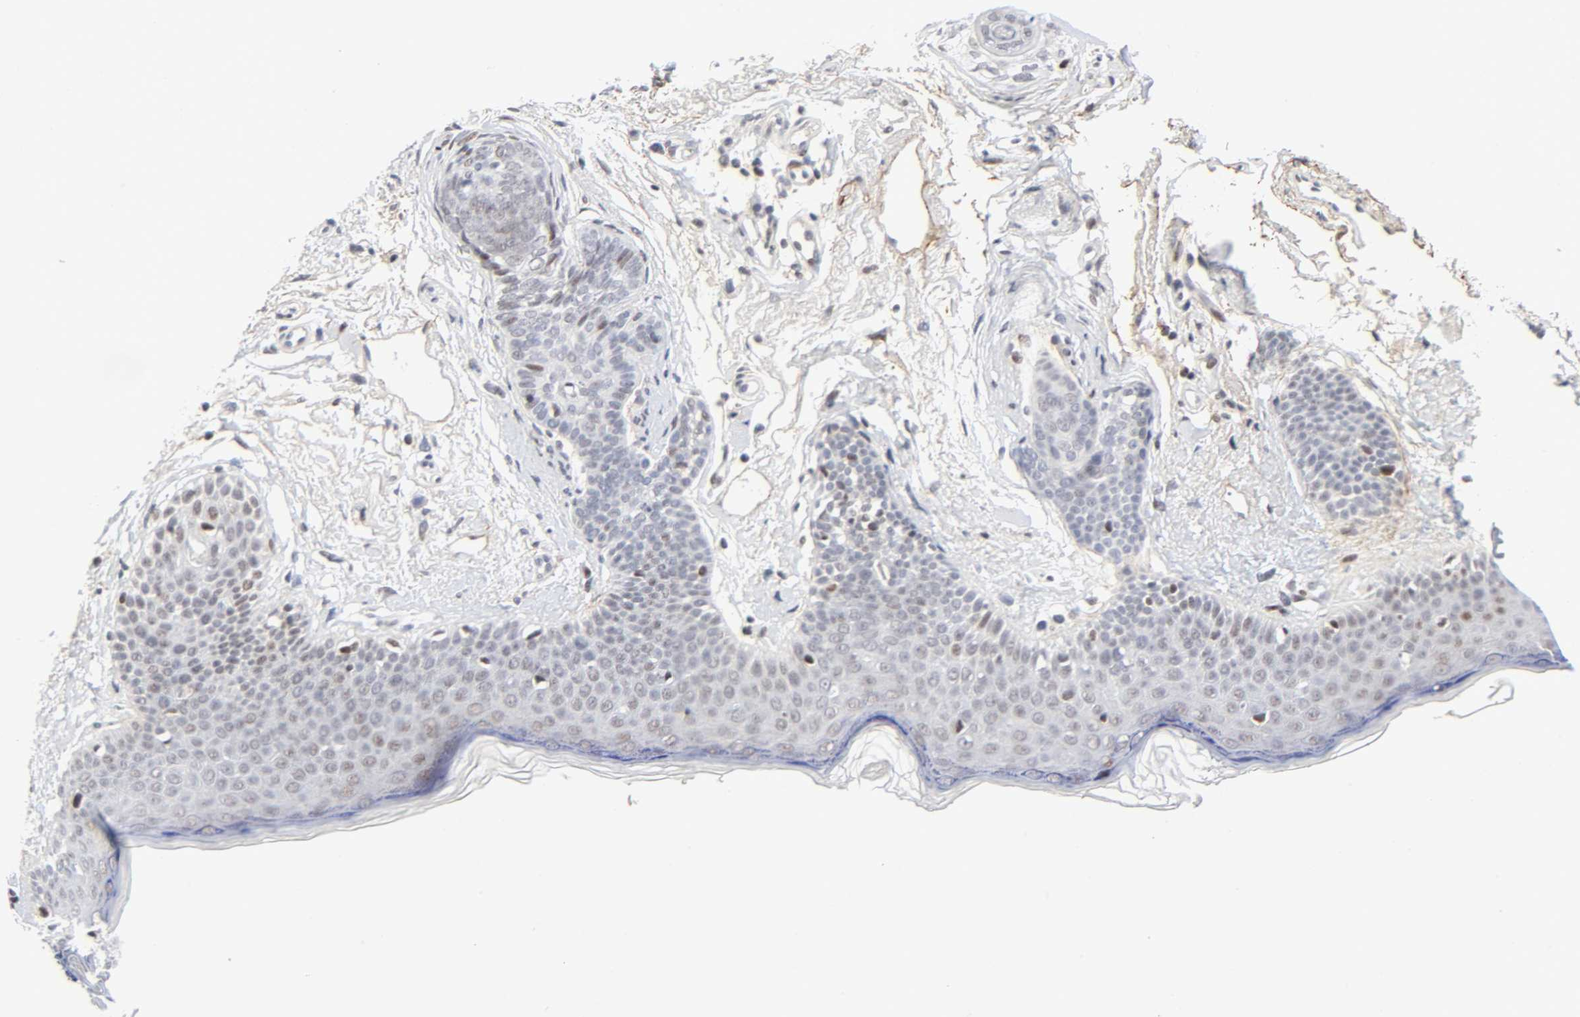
{"staining": {"intensity": "weak", "quantity": "<25%", "location": "nuclear"}, "tissue": "skin cancer", "cell_type": "Tumor cells", "image_type": "cancer", "snomed": [{"axis": "morphology", "description": "Normal tissue, NOS"}, {"axis": "morphology", "description": "Basal cell carcinoma"}, {"axis": "topography", "description": "Skin"}], "caption": "Tumor cells are negative for protein expression in human basal cell carcinoma (skin).", "gene": "DIDO1", "patient": {"sex": "female", "age": 69}}